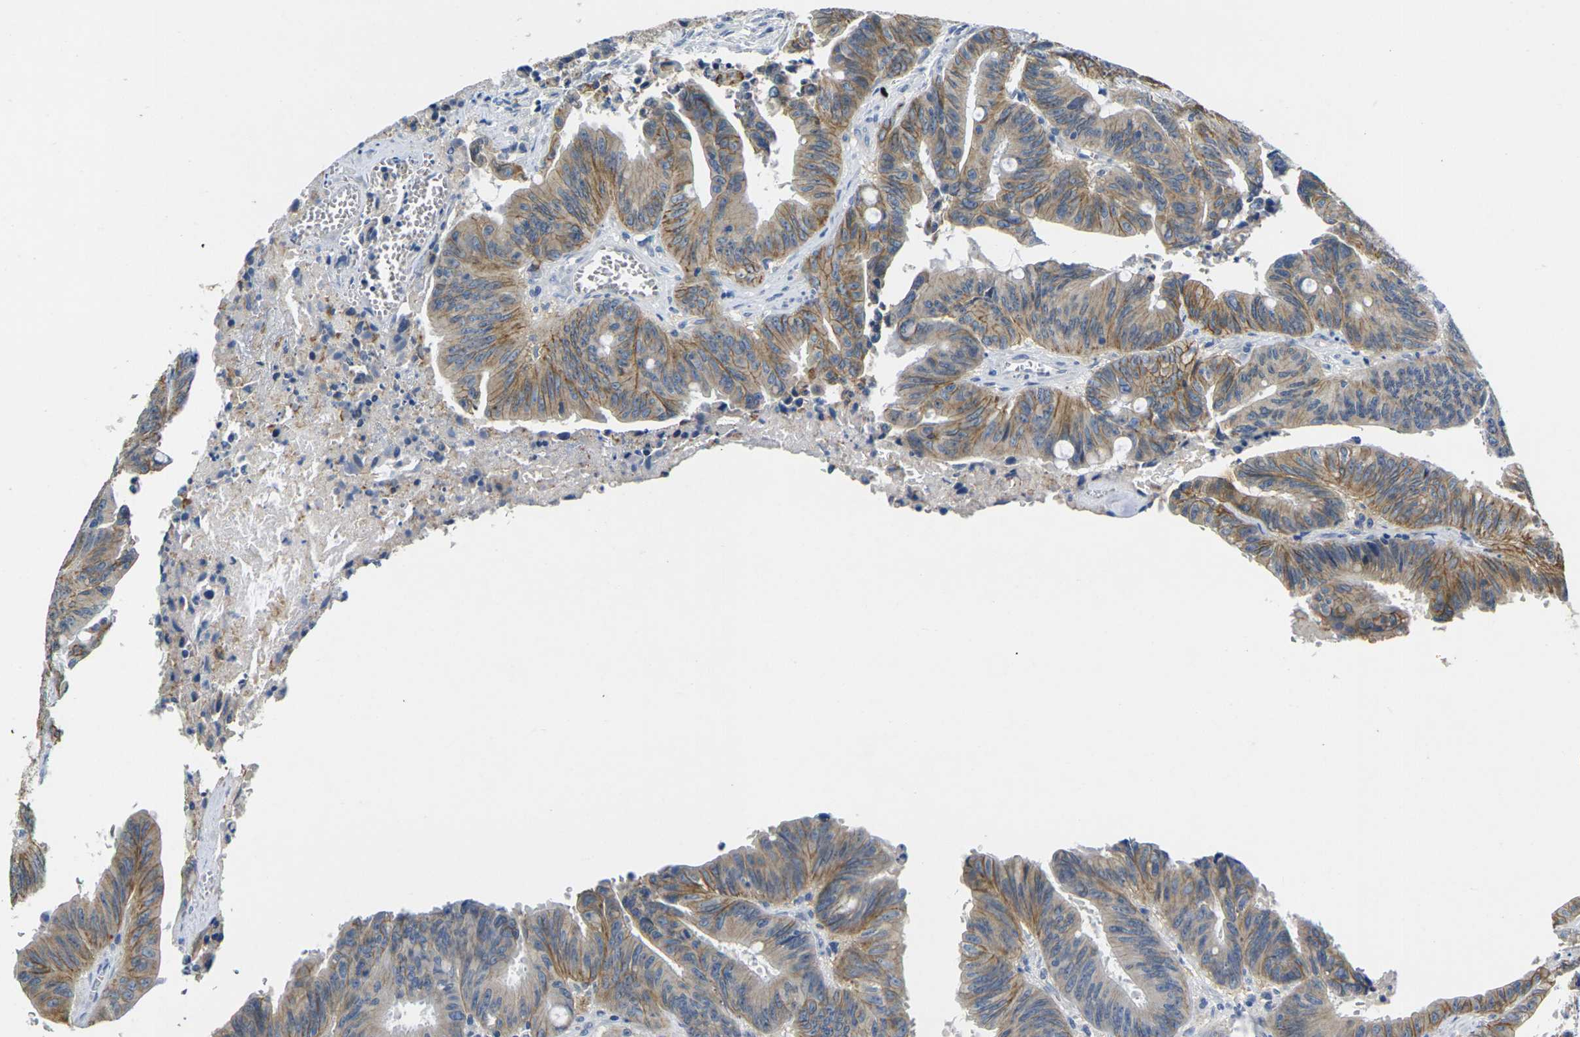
{"staining": {"intensity": "moderate", "quantity": "25%-75%", "location": "cytoplasmic/membranous"}, "tissue": "colorectal cancer", "cell_type": "Tumor cells", "image_type": "cancer", "snomed": [{"axis": "morphology", "description": "Adenocarcinoma, NOS"}, {"axis": "topography", "description": "Colon"}], "caption": "Human colorectal cancer (adenocarcinoma) stained for a protein (brown) displays moderate cytoplasmic/membranous positive expression in about 25%-75% of tumor cells.", "gene": "NOCT", "patient": {"sex": "male", "age": 45}}